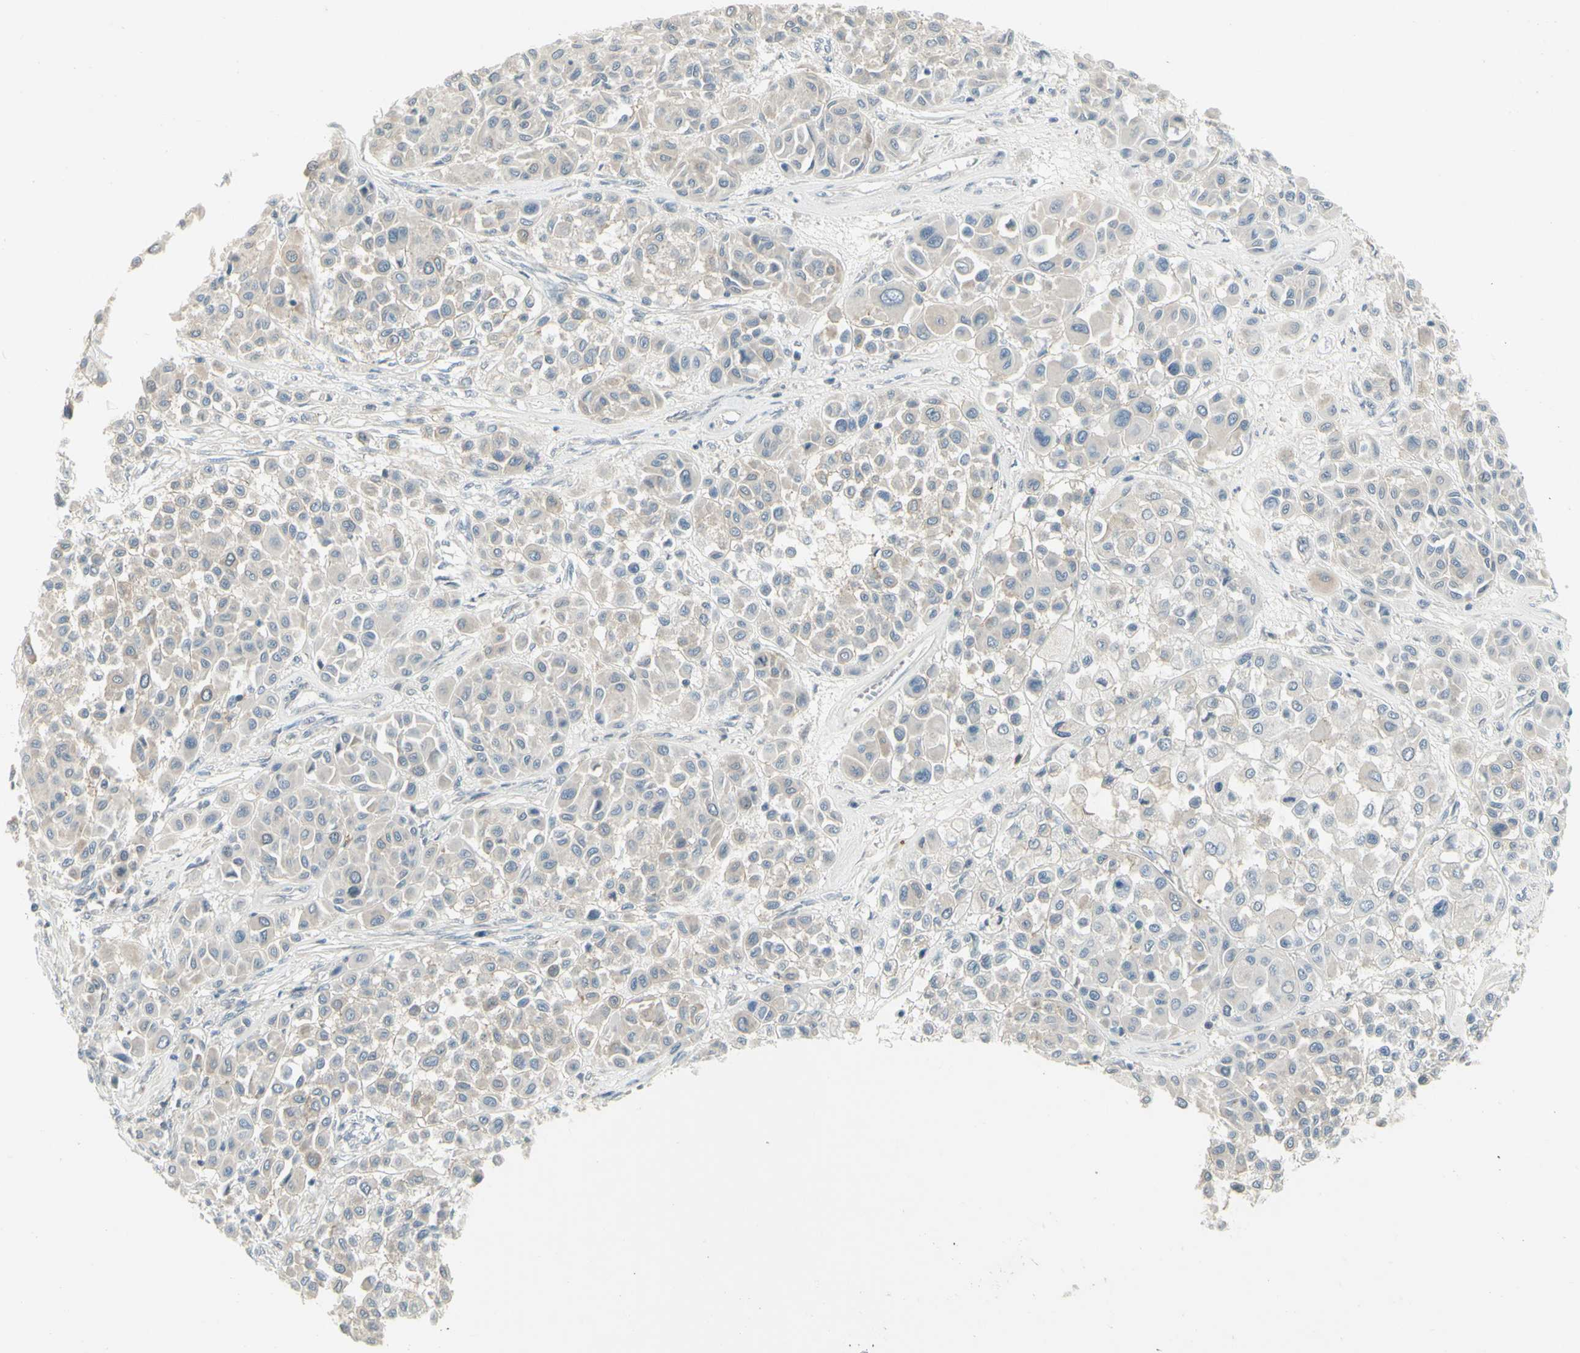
{"staining": {"intensity": "weak", "quantity": "25%-75%", "location": "cytoplasmic/membranous"}, "tissue": "melanoma", "cell_type": "Tumor cells", "image_type": "cancer", "snomed": [{"axis": "morphology", "description": "Malignant melanoma, Metastatic site"}, {"axis": "topography", "description": "Soft tissue"}], "caption": "Weak cytoplasmic/membranous positivity for a protein is appreciated in approximately 25%-75% of tumor cells of melanoma using immunohistochemistry (IHC).", "gene": "CCNB2", "patient": {"sex": "male", "age": 41}}